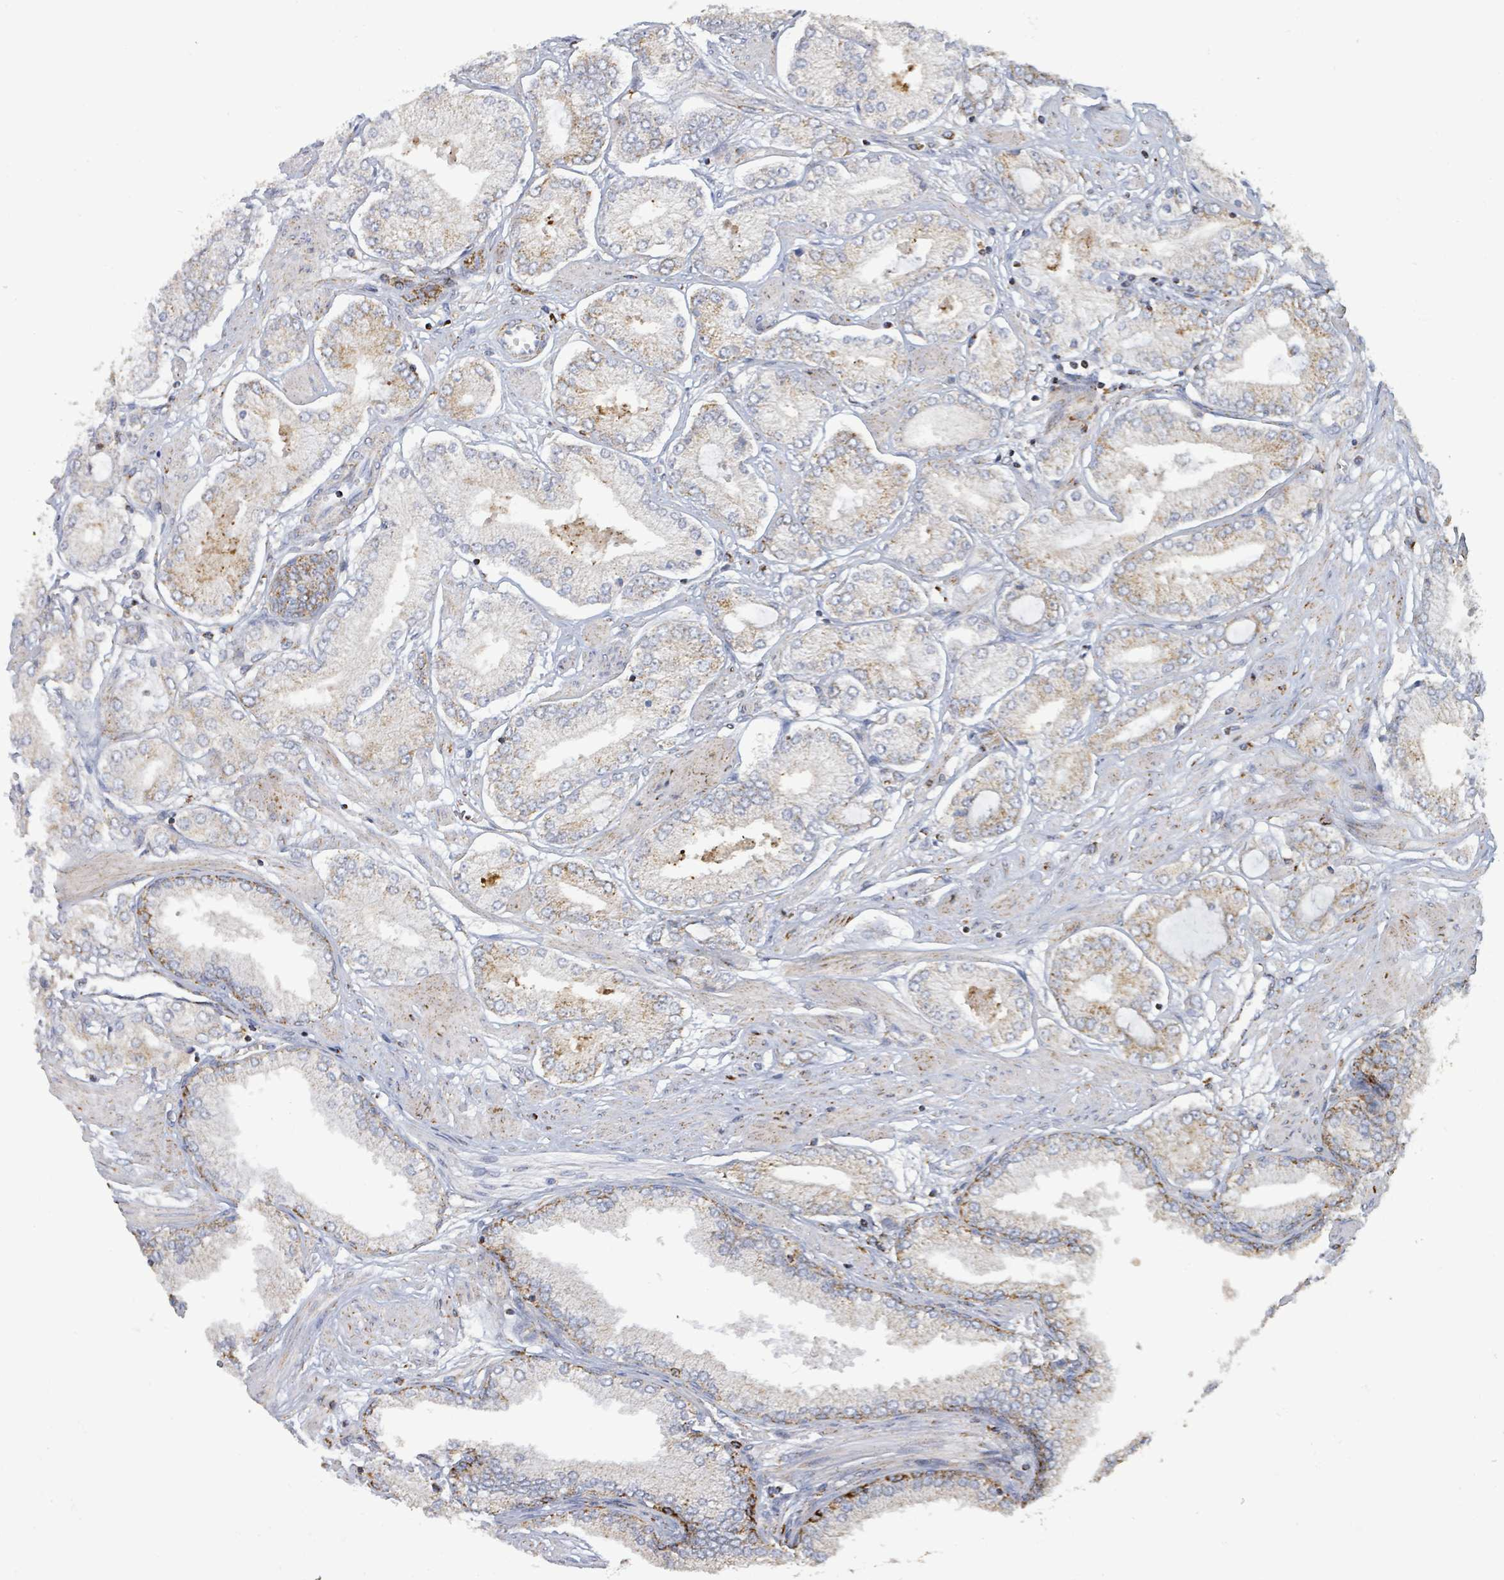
{"staining": {"intensity": "weak", "quantity": "<25%", "location": "cytoplasmic/membranous"}, "tissue": "prostate cancer", "cell_type": "Tumor cells", "image_type": "cancer", "snomed": [{"axis": "morphology", "description": "Adenocarcinoma, High grade"}, {"axis": "topography", "description": "Prostate and seminal vesicle, NOS"}], "caption": "DAB (3,3'-diaminobenzidine) immunohistochemical staining of human prostate cancer displays no significant expression in tumor cells.", "gene": "SUCLG2", "patient": {"sex": "male", "age": 64}}